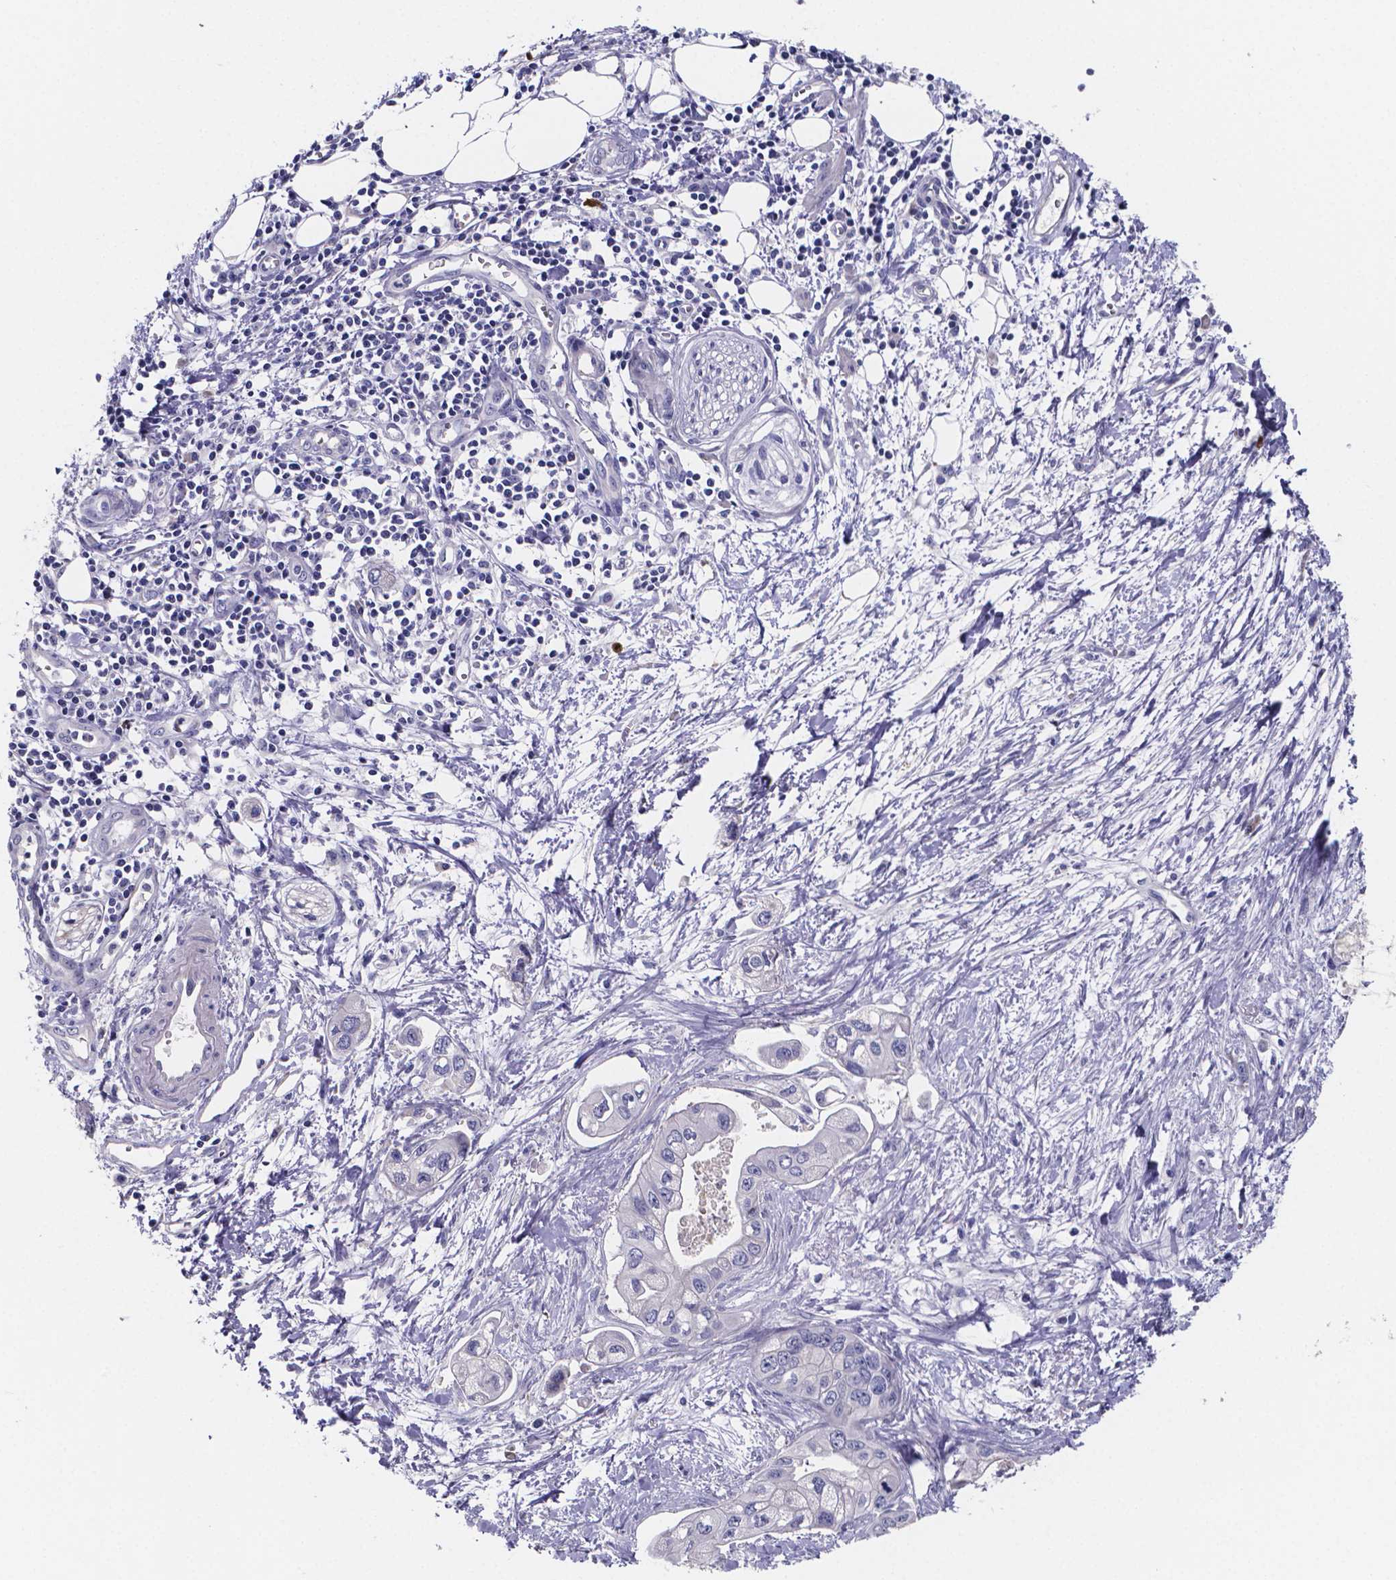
{"staining": {"intensity": "negative", "quantity": "none", "location": "none"}, "tissue": "pancreatic cancer", "cell_type": "Tumor cells", "image_type": "cancer", "snomed": [{"axis": "morphology", "description": "Adenocarcinoma, NOS"}, {"axis": "topography", "description": "Pancreas"}], "caption": "Micrograph shows no significant protein staining in tumor cells of pancreatic cancer (adenocarcinoma).", "gene": "GABRA3", "patient": {"sex": "male", "age": 60}}